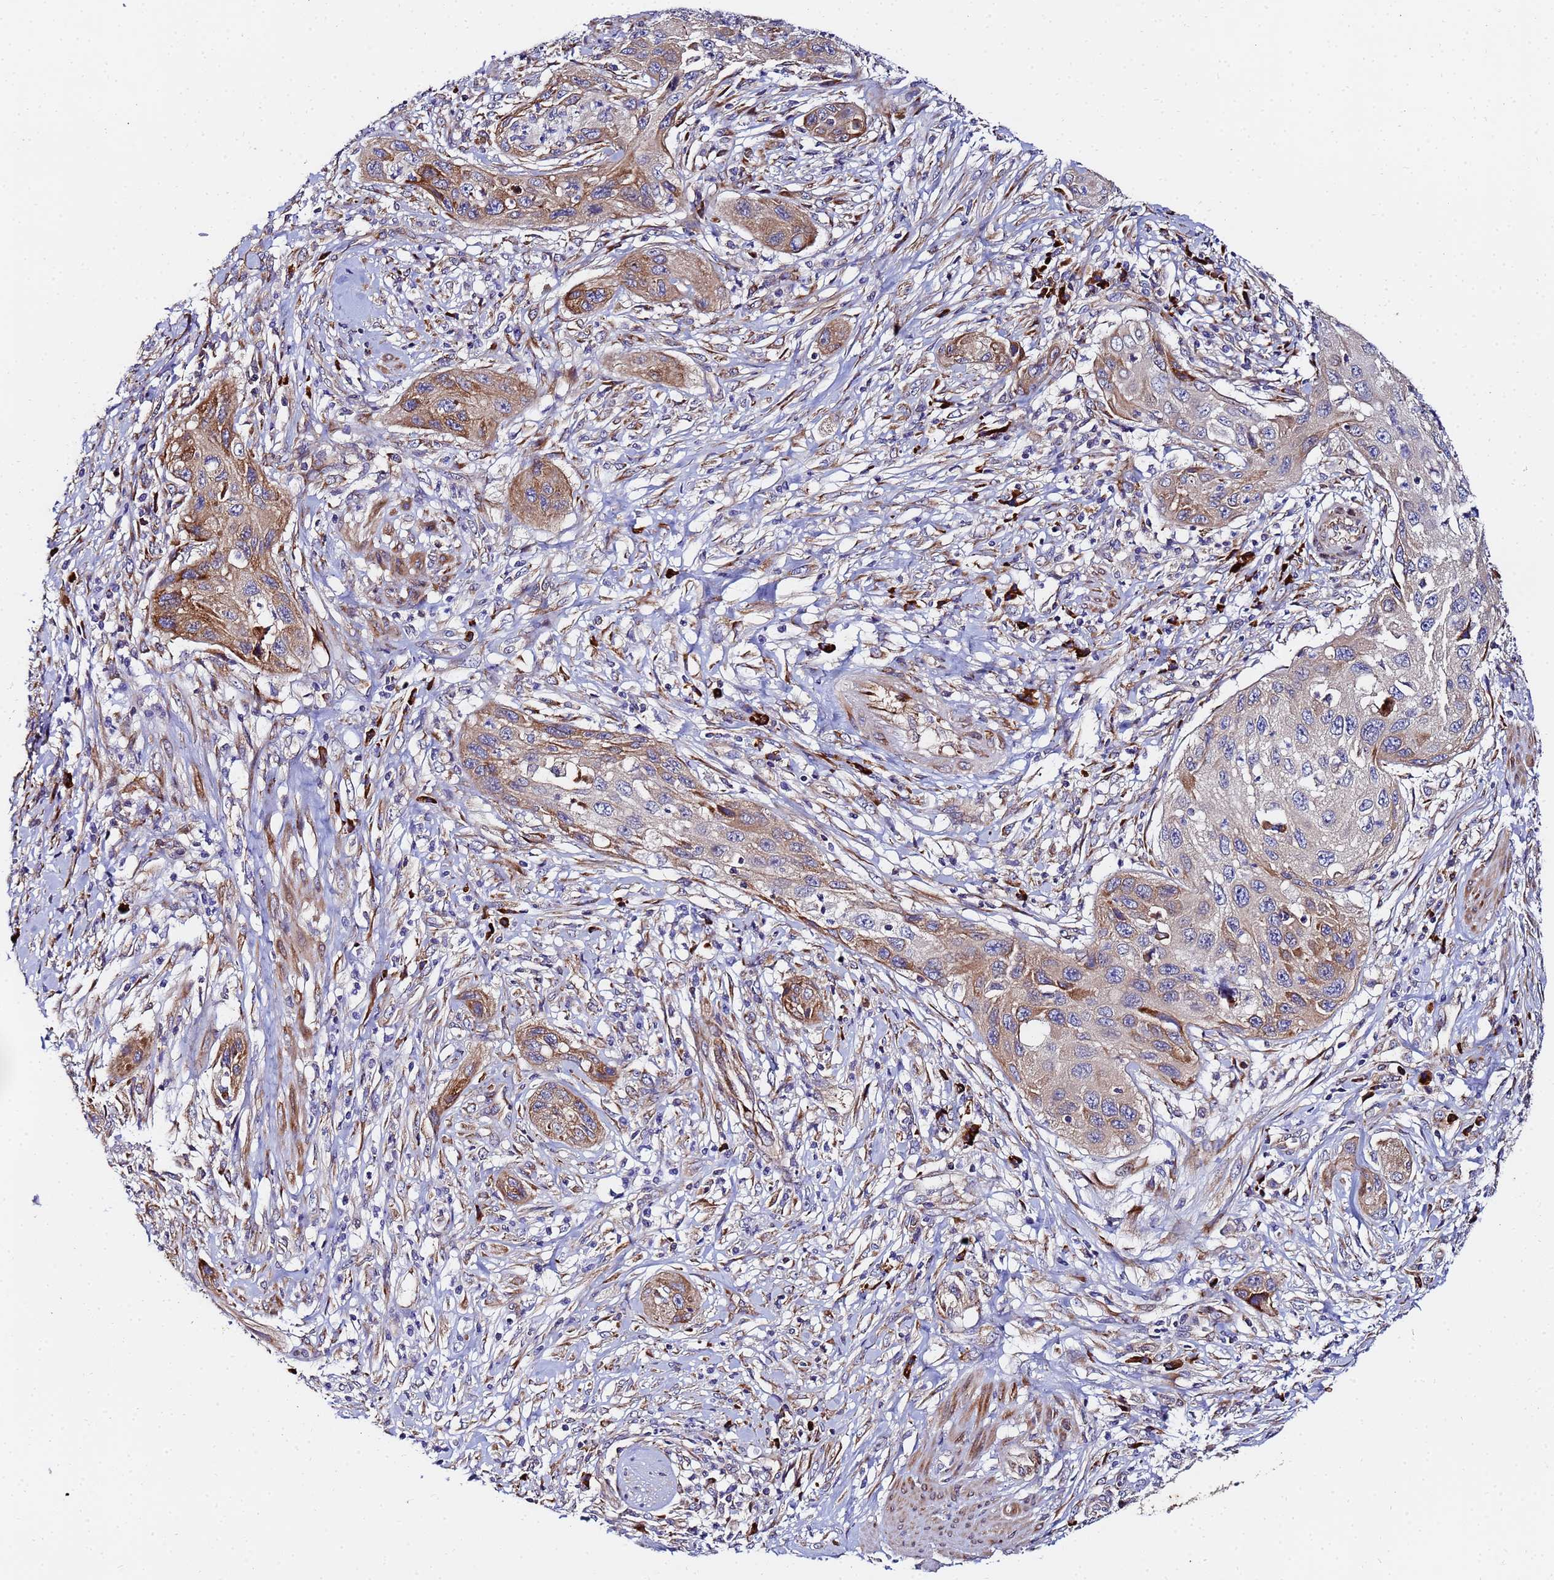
{"staining": {"intensity": "moderate", "quantity": "25%-75%", "location": "cytoplasmic/membranous"}, "tissue": "cervical cancer", "cell_type": "Tumor cells", "image_type": "cancer", "snomed": [{"axis": "morphology", "description": "Squamous cell carcinoma, NOS"}, {"axis": "topography", "description": "Cervix"}], "caption": "Immunohistochemistry (DAB (3,3'-diaminobenzidine)) staining of human cervical squamous cell carcinoma displays moderate cytoplasmic/membranous protein staining in approximately 25%-75% of tumor cells.", "gene": "POM121", "patient": {"sex": "female", "age": 42}}